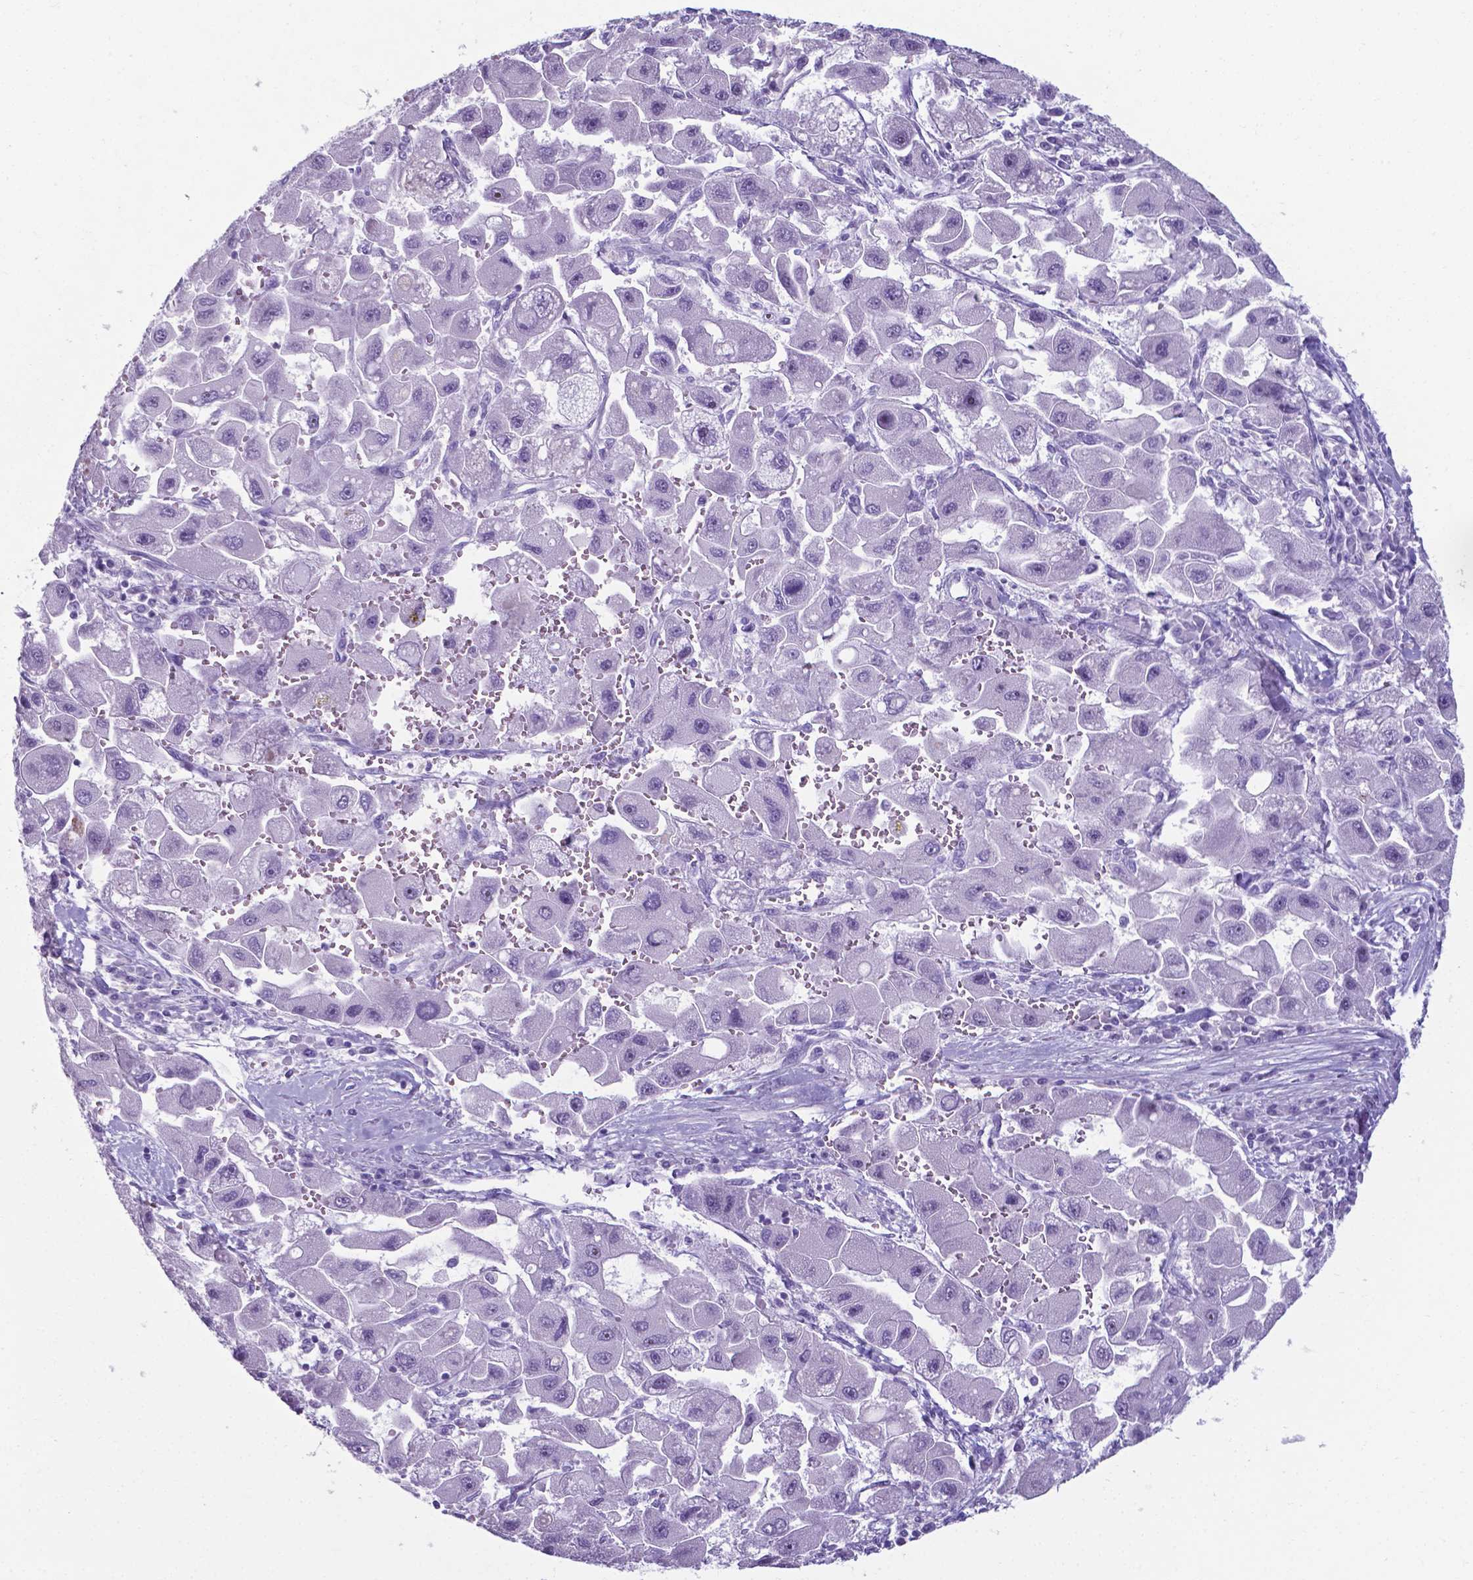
{"staining": {"intensity": "negative", "quantity": "none", "location": "none"}, "tissue": "liver cancer", "cell_type": "Tumor cells", "image_type": "cancer", "snomed": [{"axis": "morphology", "description": "Carcinoma, Hepatocellular, NOS"}, {"axis": "topography", "description": "Liver"}], "caption": "This is an immunohistochemistry (IHC) micrograph of human liver cancer (hepatocellular carcinoma). There is no expression in tumor cells.", "gene": "AP5B1", "patient": {"sex": "male", "age": 24}}